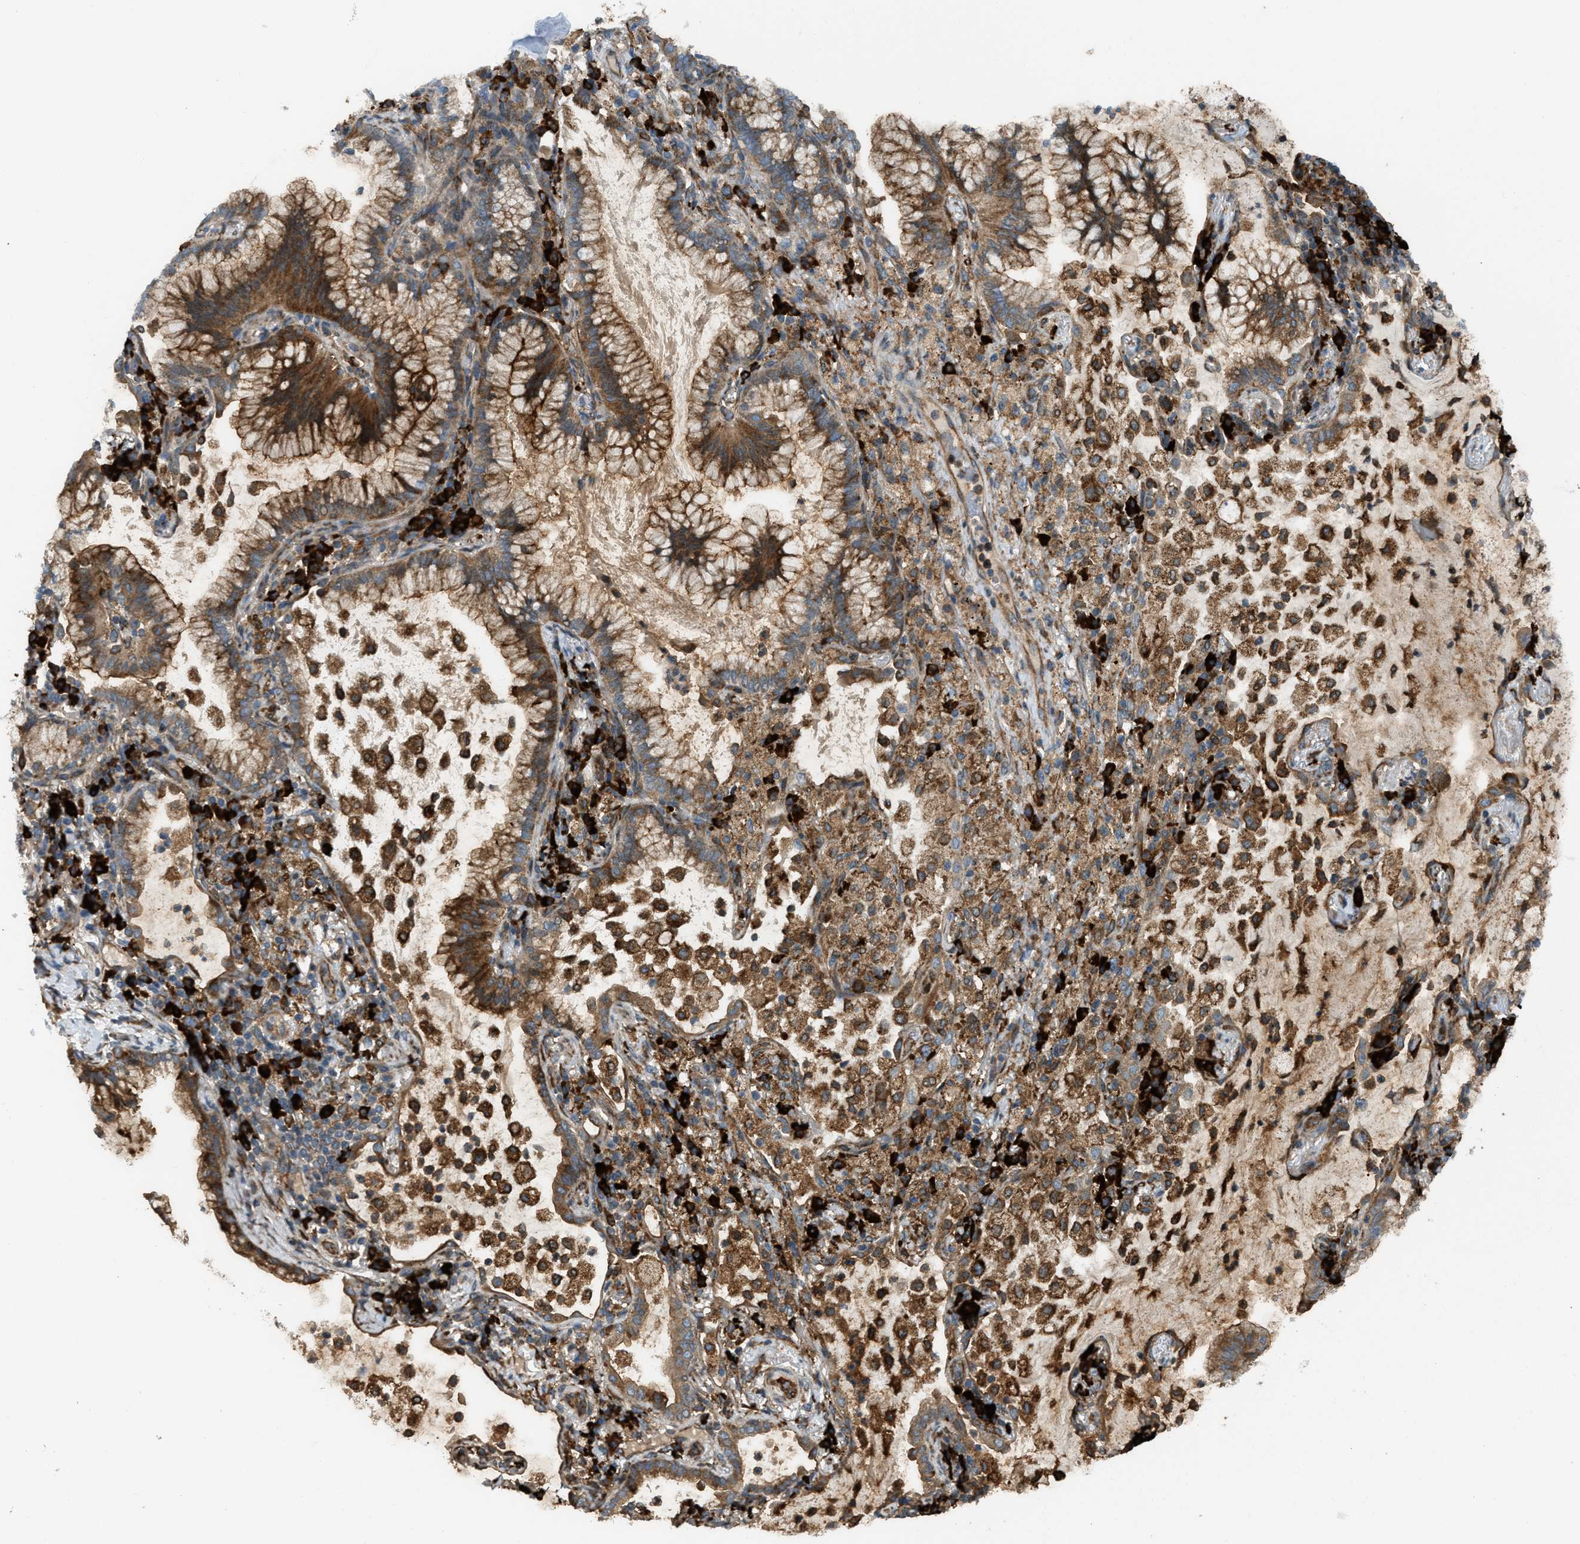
{"staining": {"intensity": "moderate", "quantity": ">75%", "location": "cytoplasmic/membranous"}, "tissue": "lung cancer", "cell_type": "Tumor cells", "image_type": "cancer", "snomed": [{"axis": "morphology", "description": "Adenocarcinoma, NOS"}, {"axis": "topography", "description": "Lung"}], "caption": "Lung adenocarcinoma tissue demonstrates moderate cytoplasmic/membranous expression in about >75% of tumor cells", "gene": "BAIAP2L1", "patient": {"sex": "female", "age": 70}}